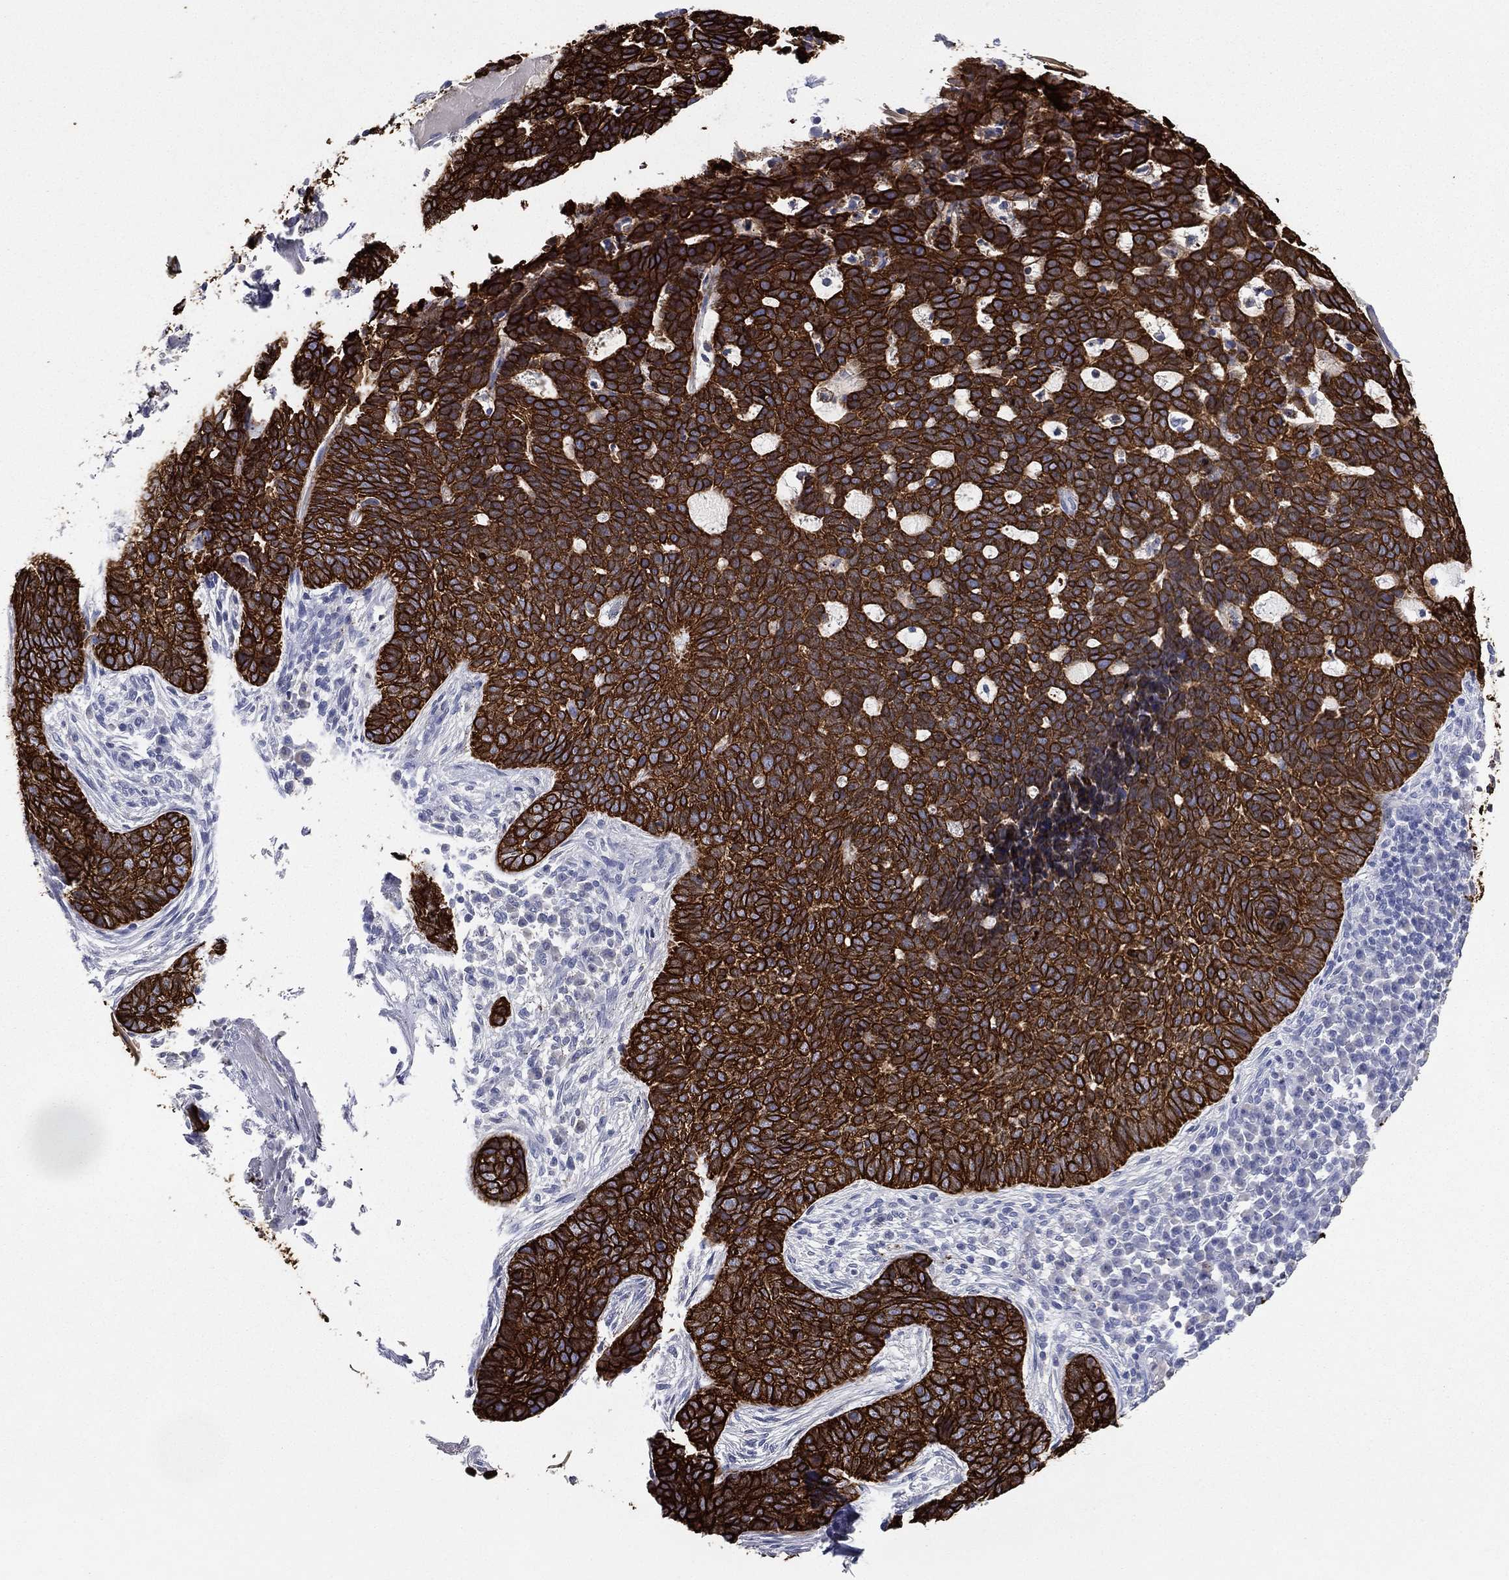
{"staining": {"intensity": "strong", "quantity": ">75%", "location": "cytoplasmic/membranous"}, "tissue": "skin cancer", "cell_type": "Tumor cells", "image_type": "cancer", "snomed": [{"axis": "morphology", "description": "Basal cell carcinoma"}, {"axis": "topography", "description": "Skin"}], "caption": "Protein expression analysis of human skin cancer reveals strong cytoplasmic/membranous positivity in approximately >75% of tumor cells.", "gene": "KRT7", "patient": {"sex": "female", "age": 69}}